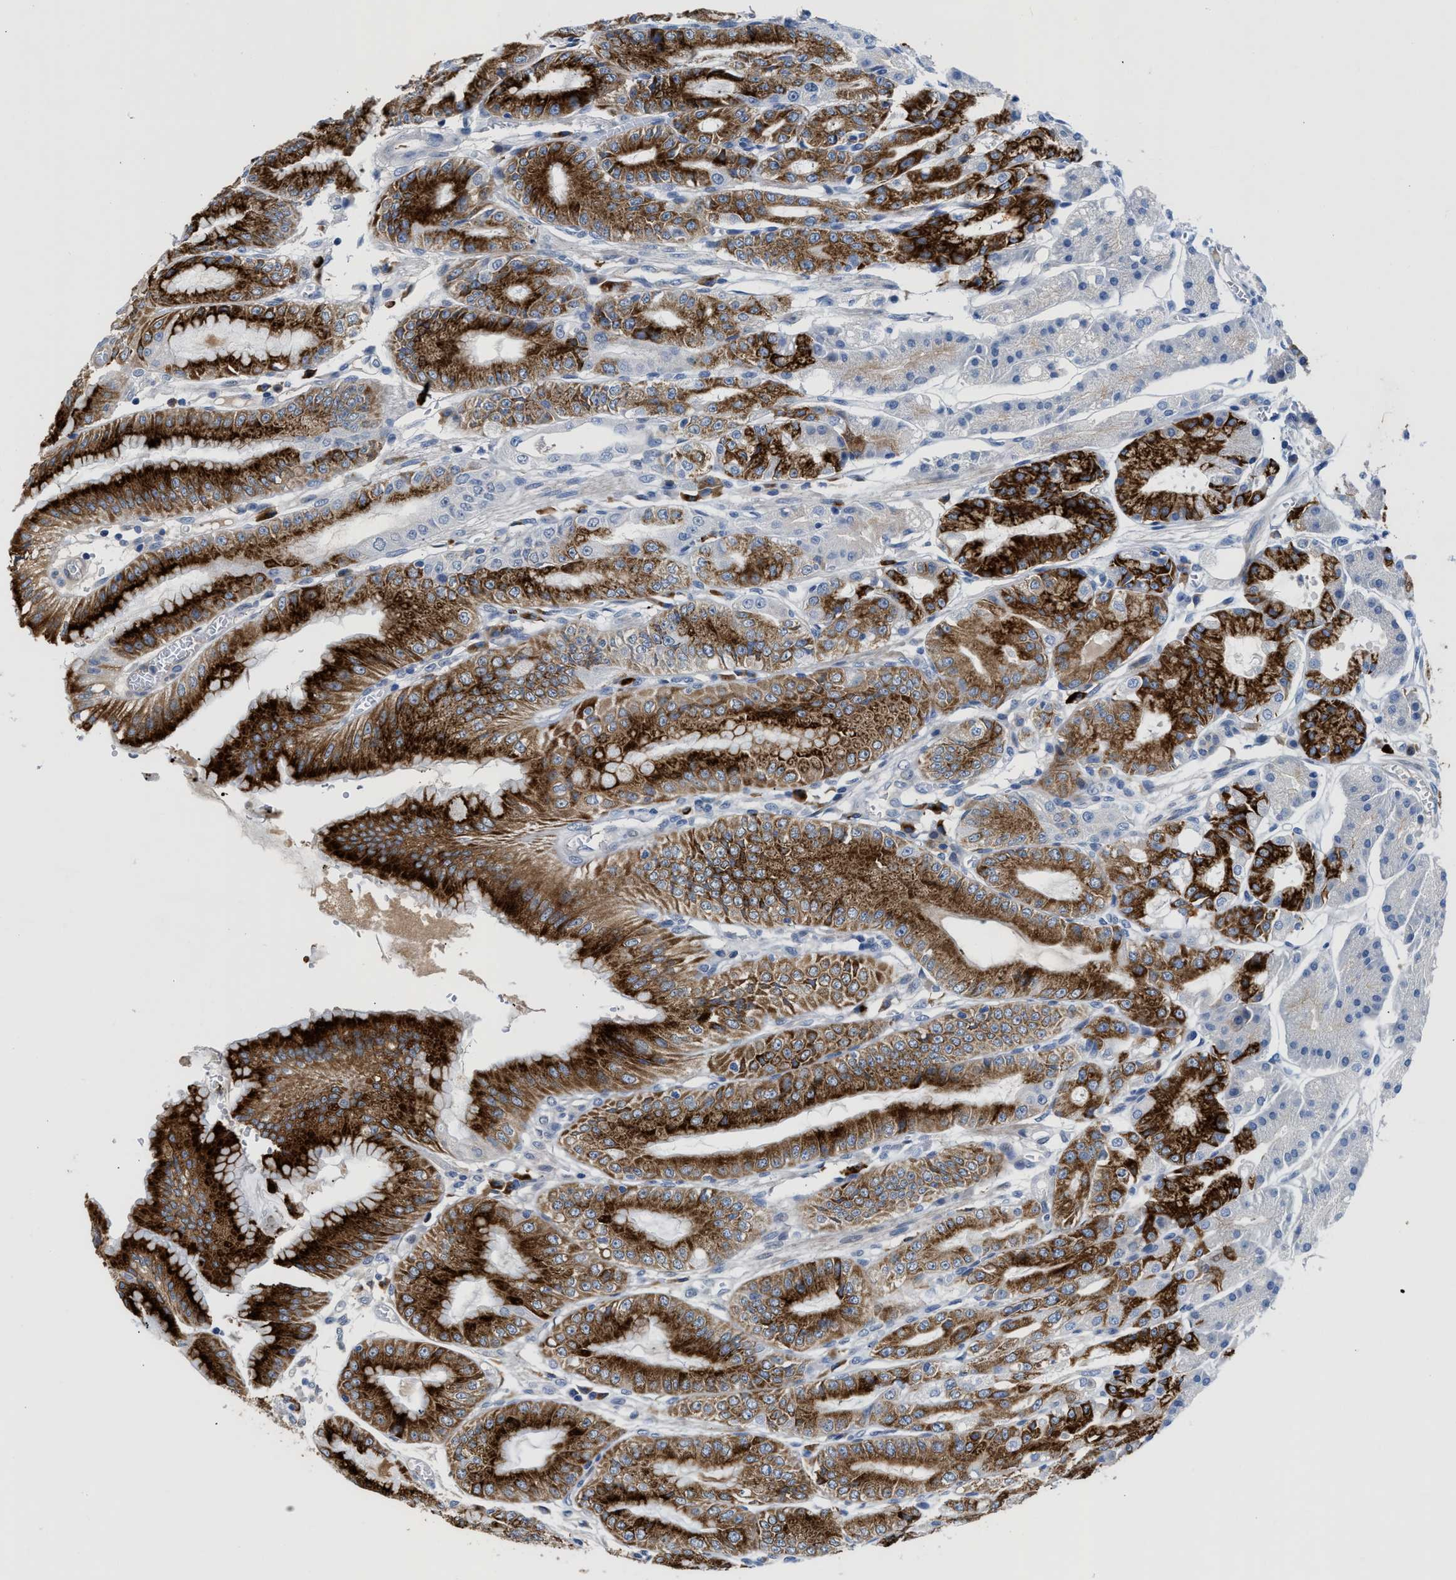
{"staining": {"intensity": "strong", "quantity": "25%-75%", "location": "cytoplasmic/membranous"}, "tissue": "stomach", "cell_type": "Glandular cells", "image_type": "normal", "snomed": [{"axis": "morphology", "description": "Normal tissue, NOS"}, {"axis": "topography", "description": "Stomach, lower"}], "caption": "A photomicrograph showing strong cytoplasmic/membranous positivity in about 25%-75% of glandular cells in benign stomach, as visualized by brown immunohistochemical staining.", "gene": "OR9K2", "patient": {"sex": "male", "age": 71}}